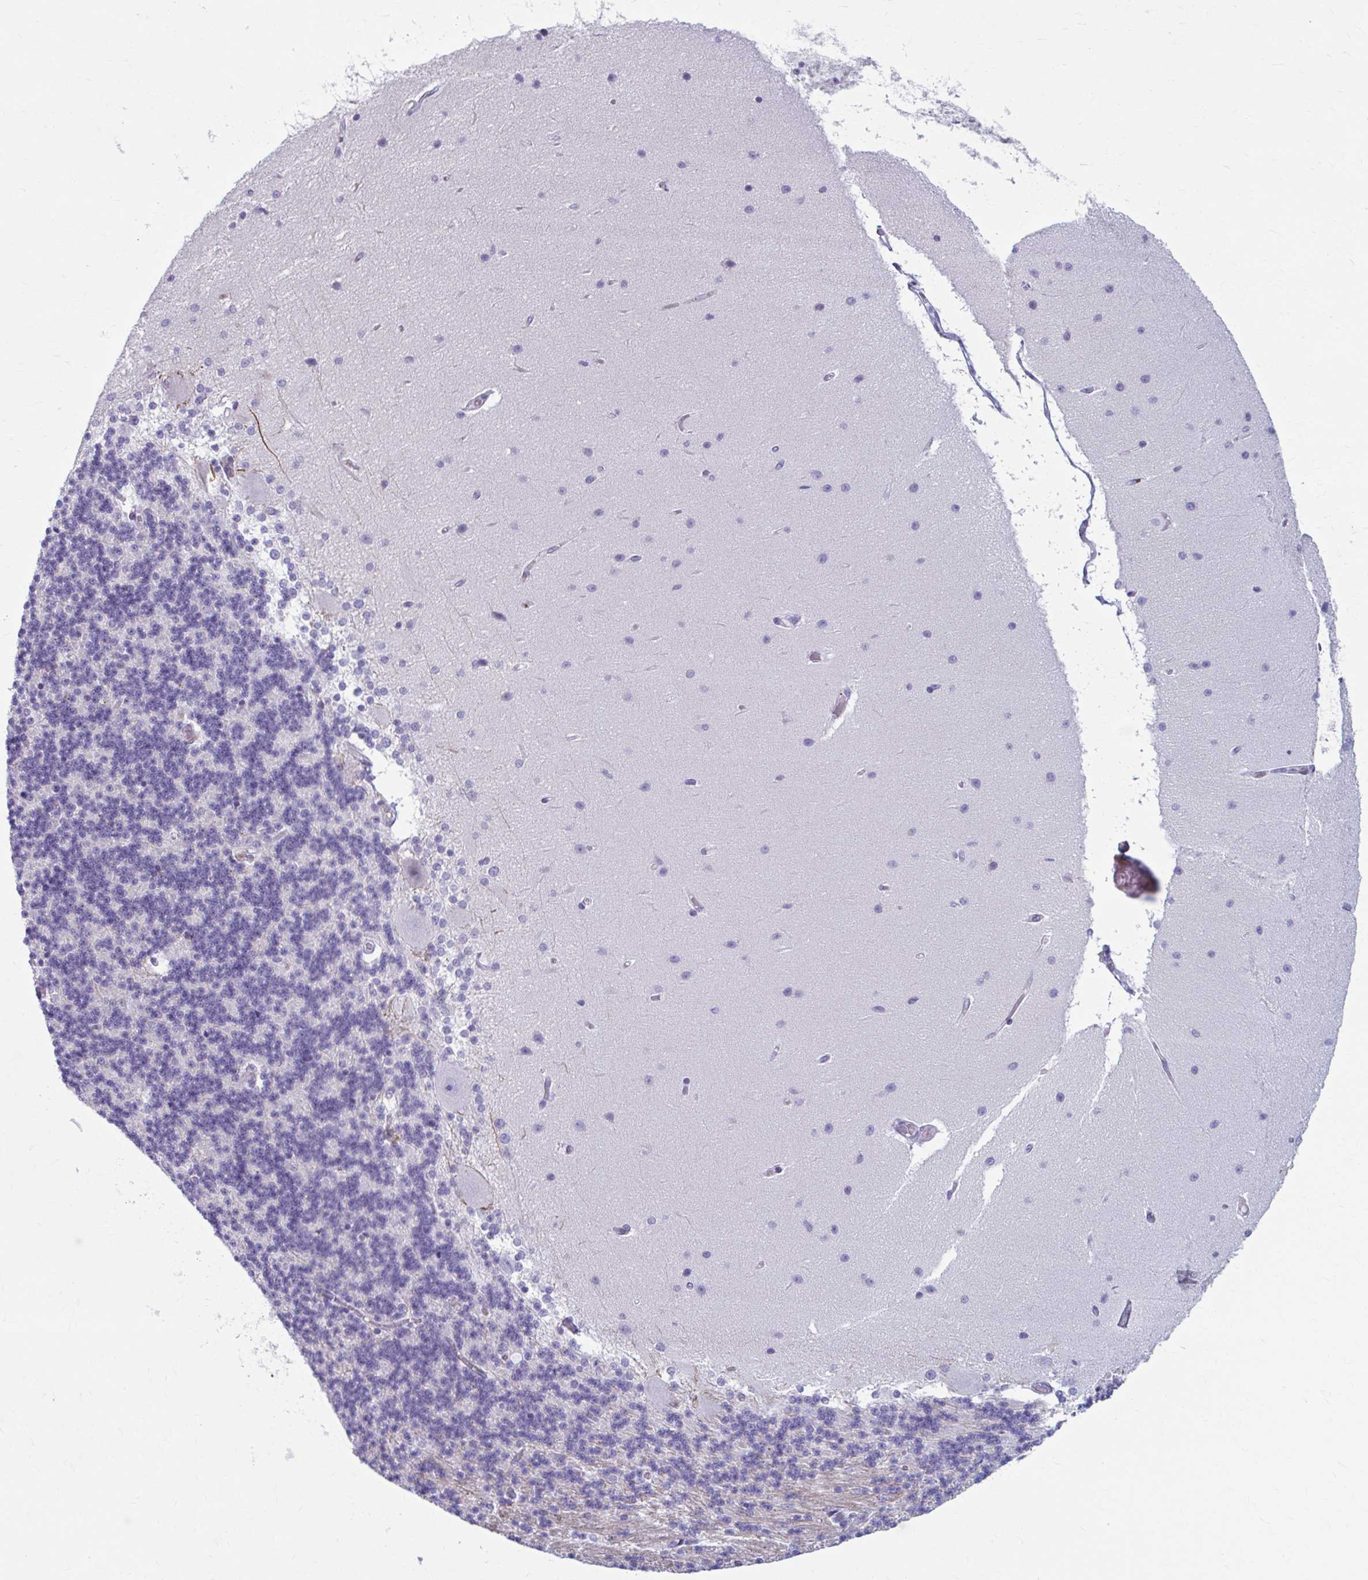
{"staining": {"intensity": "negative", "quantity": "none", "location": "none"}, "tissue": "cerebellum", "cell_type": "Cells in granular layer", "image_type": "normal", "snomed": [{"axis": "morphology", "description": "Normal tissue, NOS"}, {"axis": "topography", "description": "Cerebellum"}], "caption": "Image shows no significant protein expression in cells in granular layer of benign cerebellum.", "gene": "C12orf71", "patient": {"sex": "female", "age": 54}}